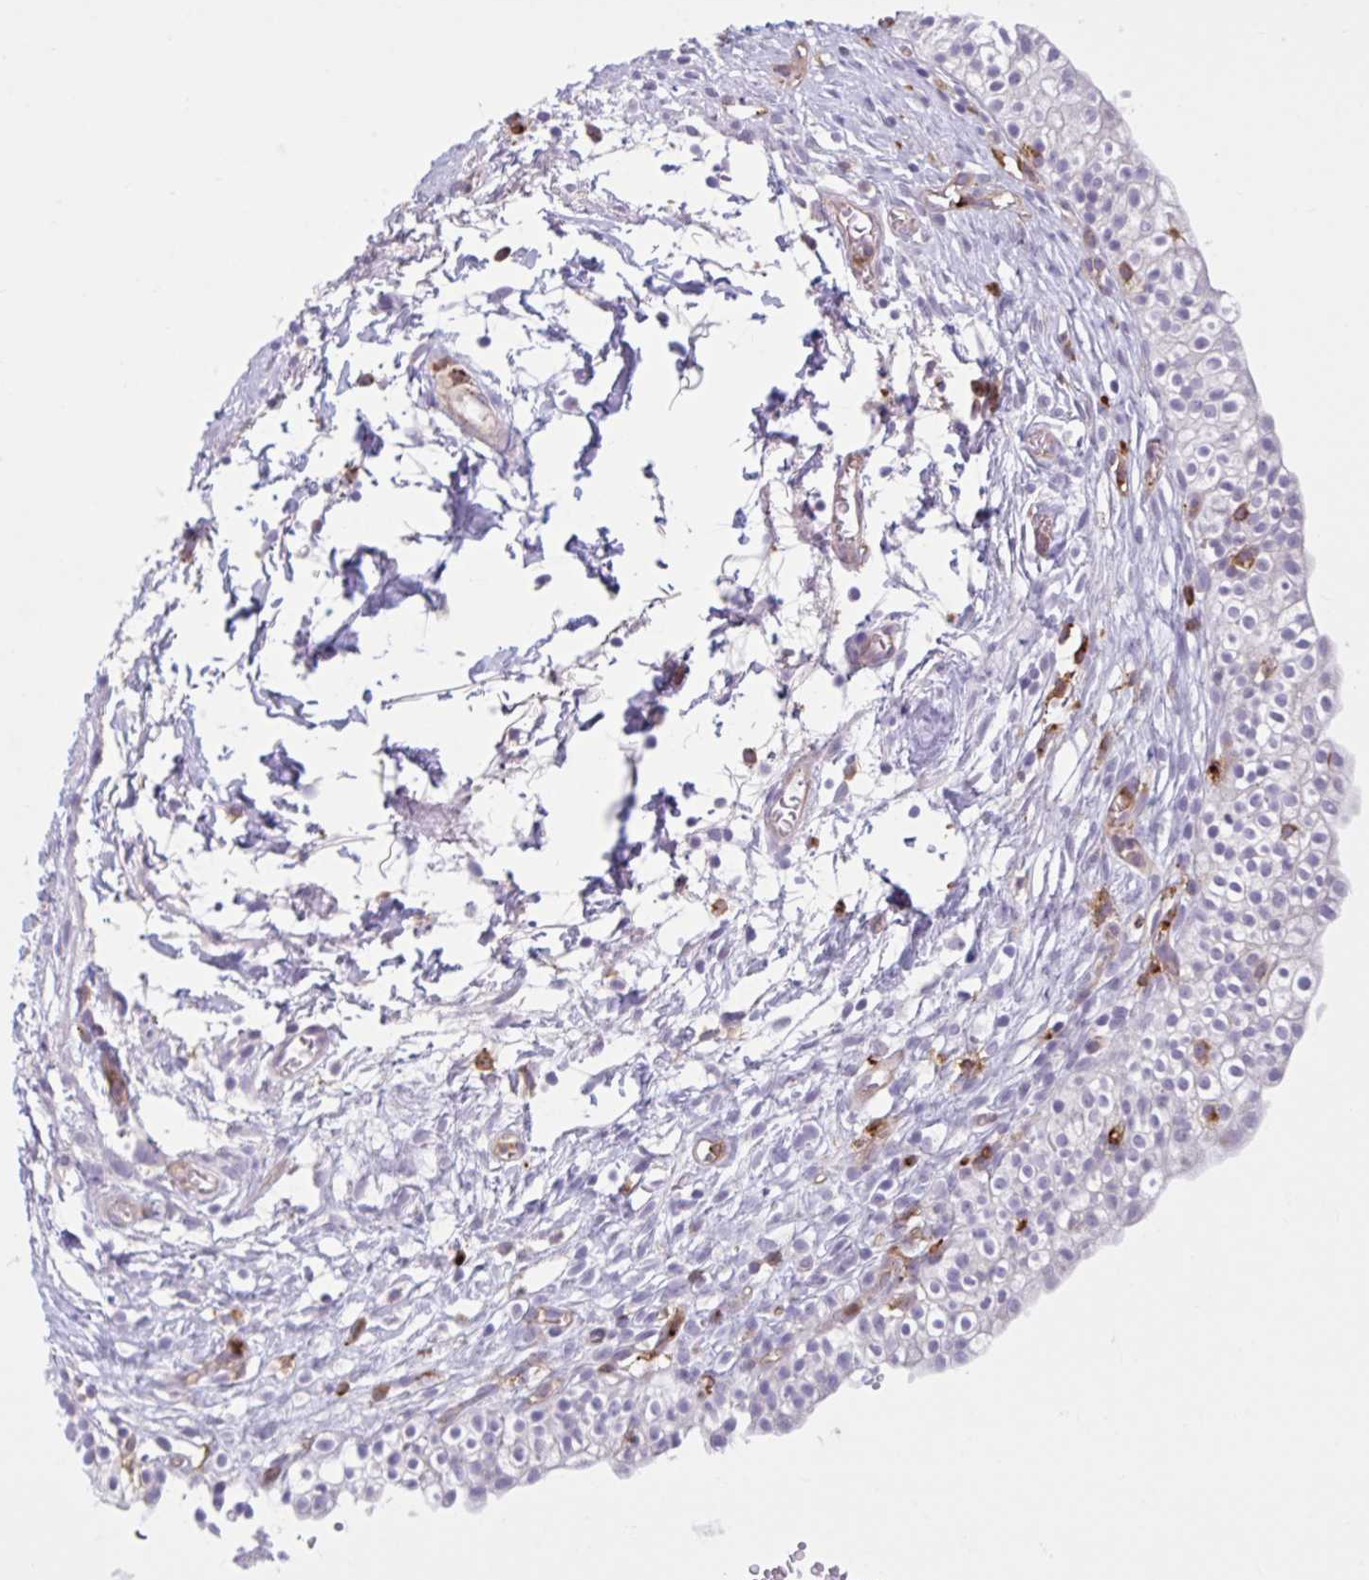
{"staining": {"intensity": "negative", "quantity": "none", "location": "none"}, "tissue": "urinary bladder", "cell_type": "Urothelial cells", "image_type": "normal", "snomed": [{"axis": "morphology", "description": "Normal tissue, NOS"}, {"axis": "topography", "description": "Urinary bladder"}, {"axis": "topography", "description": "Peripheral nerve tissue"}], "caption": "Protein analysis of benign urinary bladder demonstrates no significant expression in urothelial cells.", "gene": "CEP120", "patient": {"sex": "male", "age": 55}}